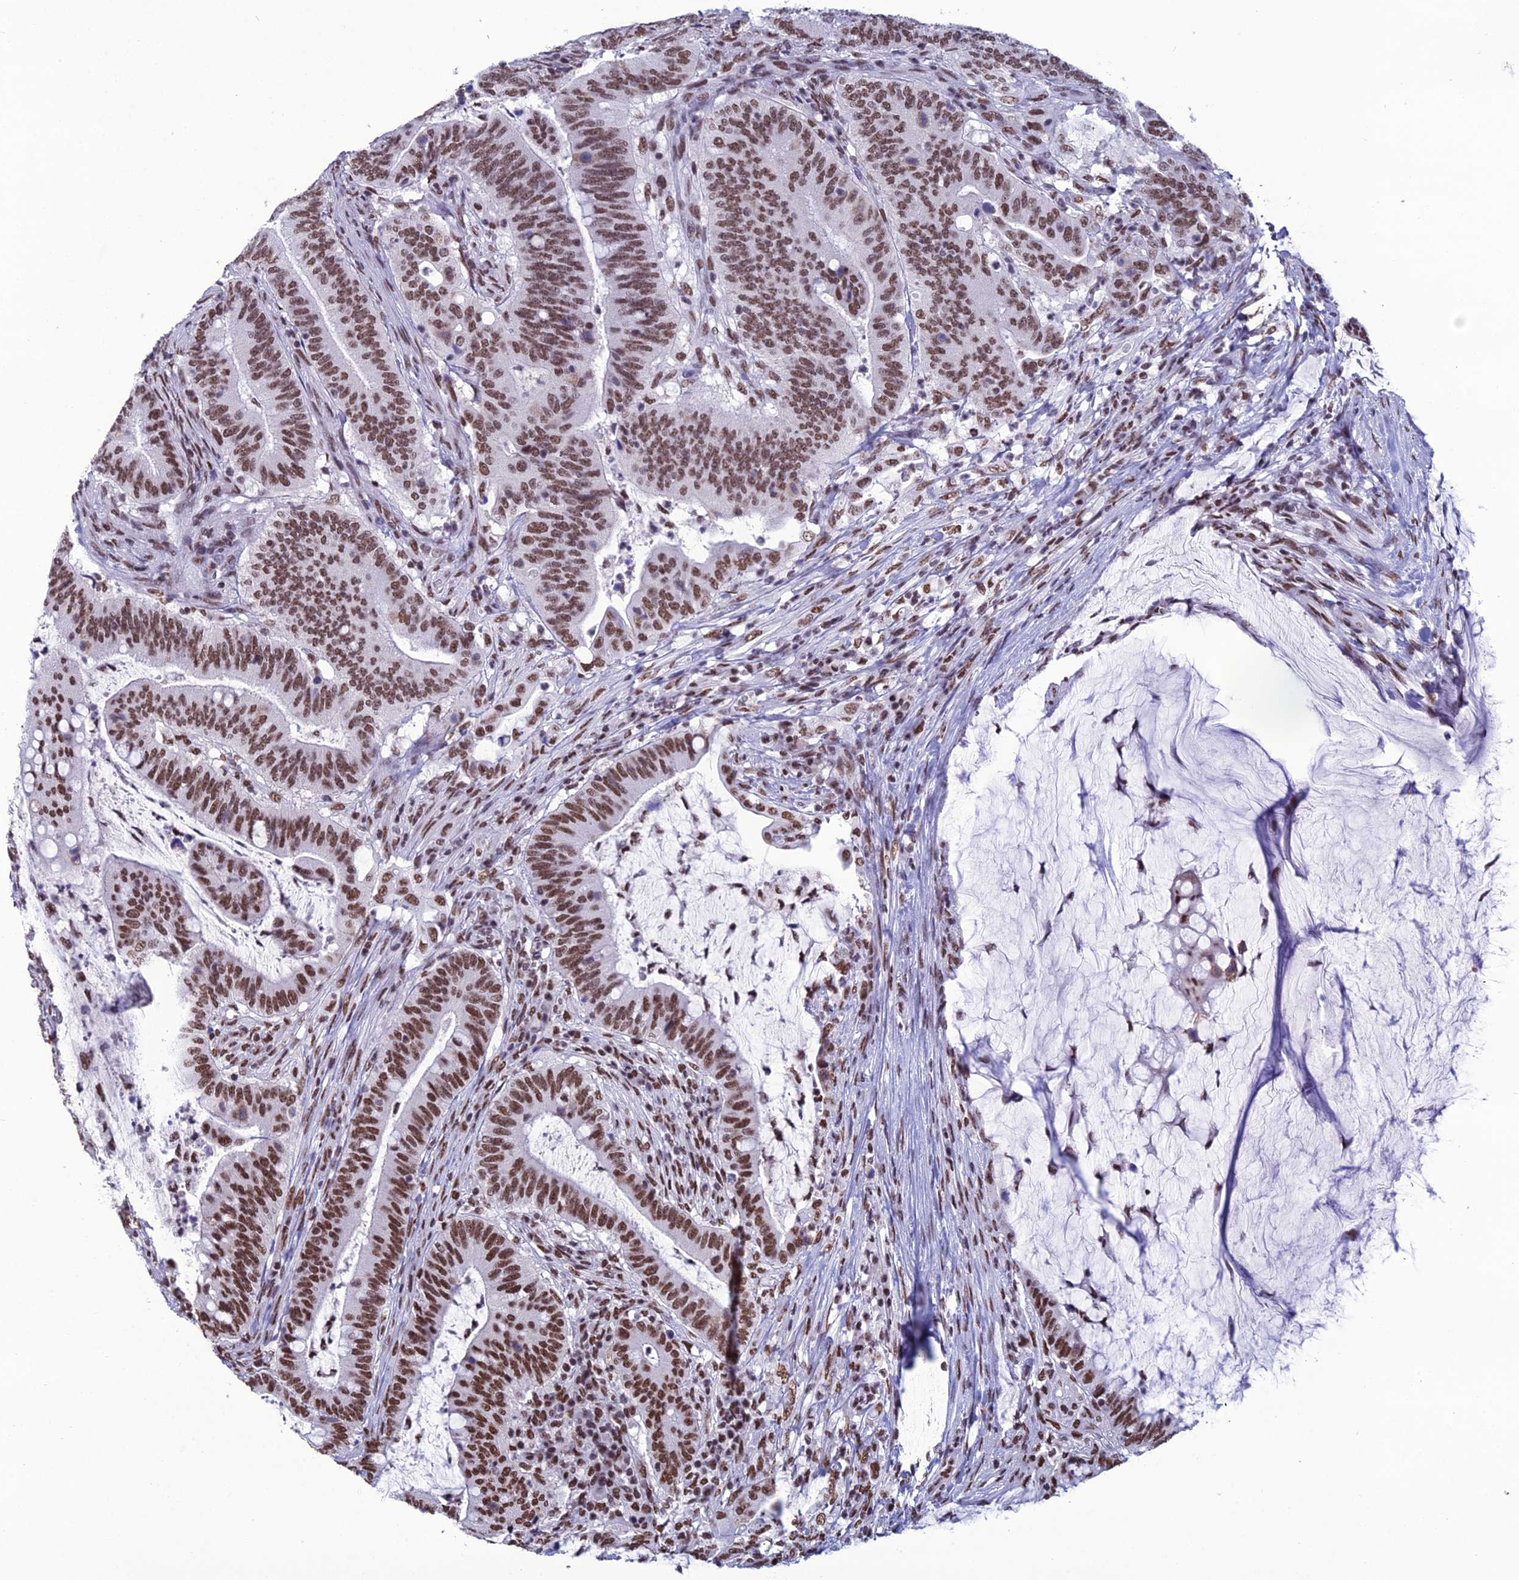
{"staining": {"intensity": "strong", "quantity": ">75%", "location": "nuclear"}, "tissue": "colorectal cancer", "cell_type": "Tumor cells", "image_type": "cancer", "snomed": [{"axis": "morphology", "description": "Adenocarcinoma, NOS"}, {"axis": "topography", "description": "Colon"}], "caption": "Protein expression analysis of colorectal adenocarcinoma reveals strong nuclear expression in approximately >75% of tumor cells.", "gene": "PRAMEF12", "patient": {"sex": "female", "age": 66}}